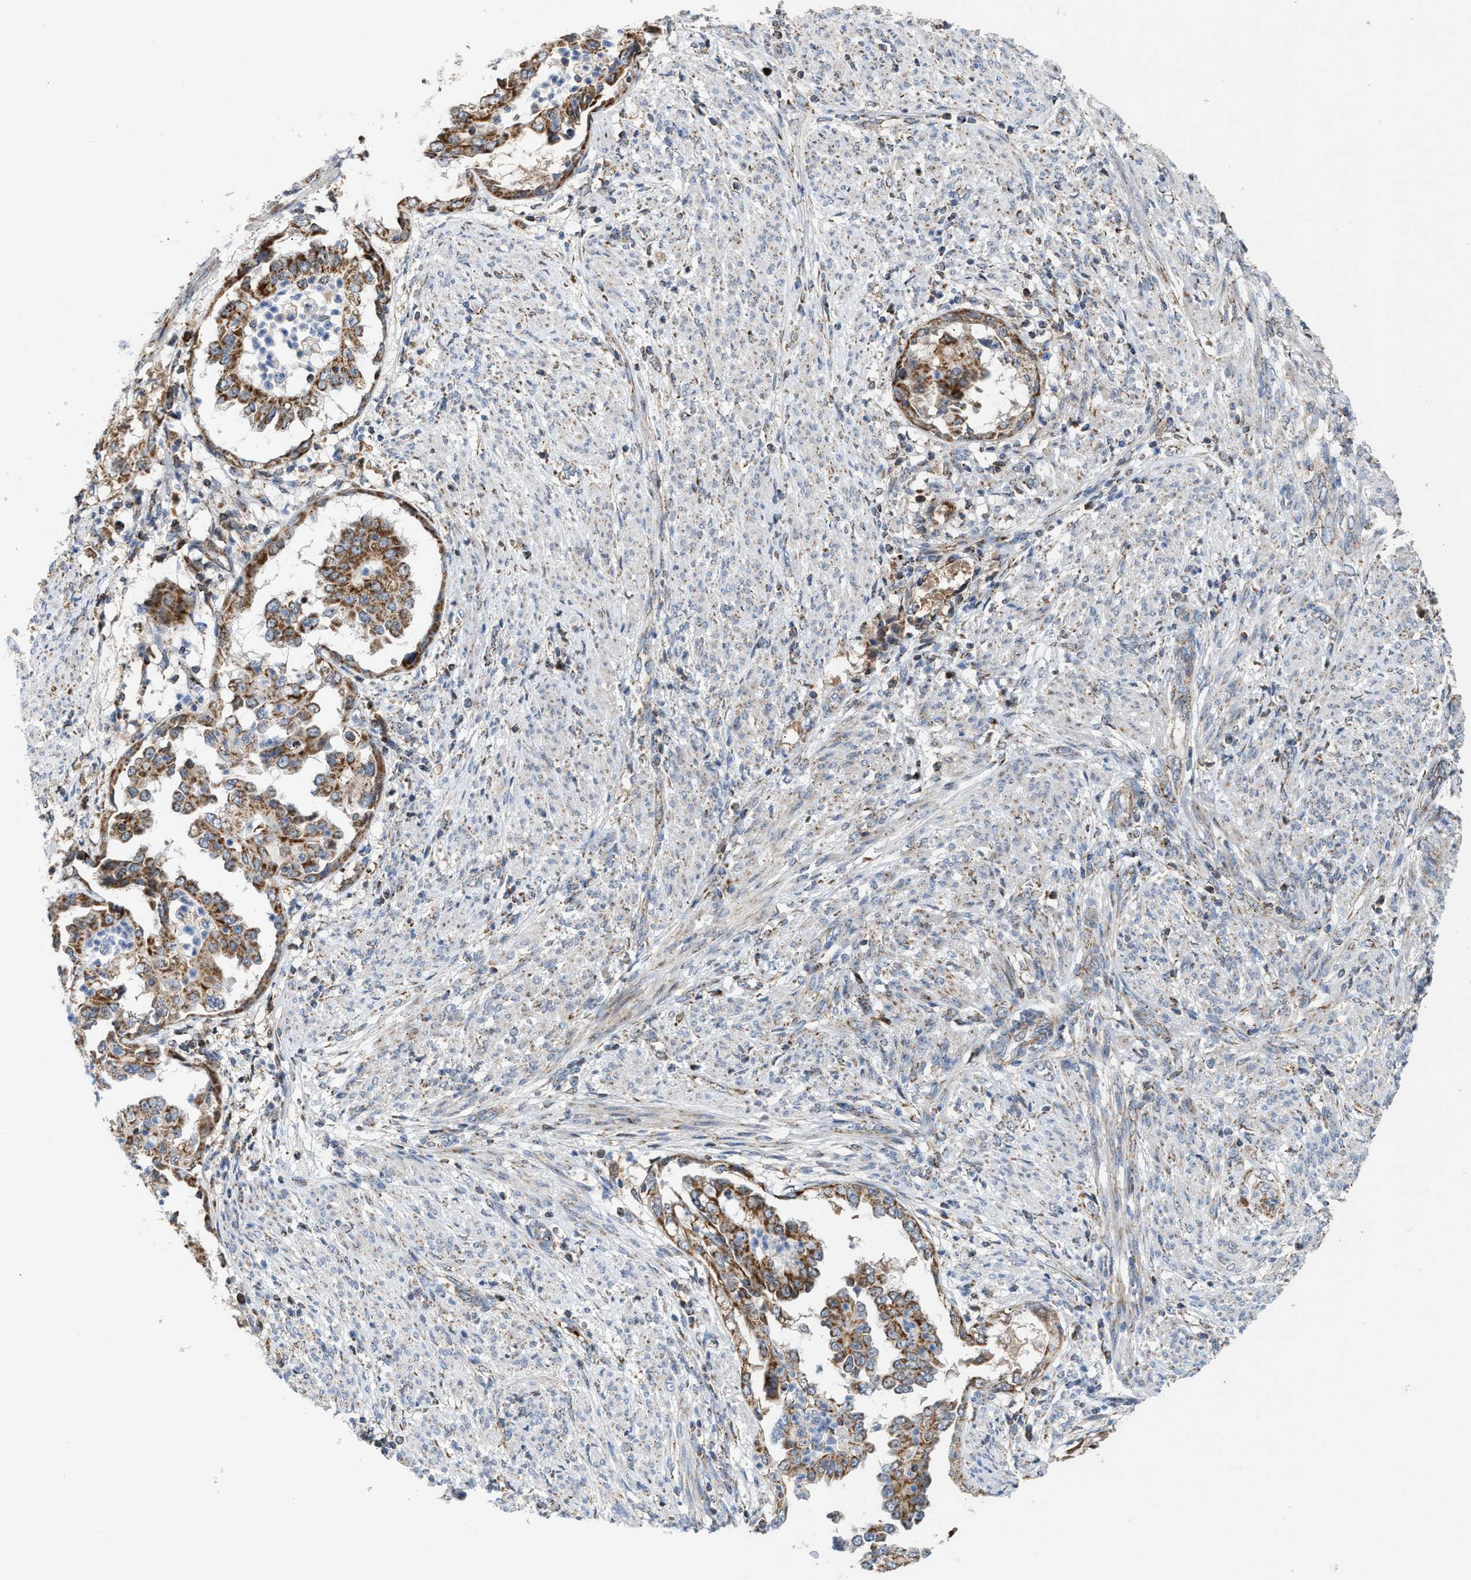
{"staining": {"intensity": "strong", "quantity": ">75%", "location": "cytoplasmic/membranous"}, "tissue": "endometrial cancer", "cell_type": "Tumor cells", "image_type": "cancer", "snomed": [{"axis": "morphology", "description": "Adenocarcinoma, NOS"}, {"axis": "topography", "description": "Endometrium"}], "caption": "Human endometrial cancer stained for a protein (brown) demonstrates strong cytoplasmic/membranous positive positivity in about >75% of tumor cells.", "gene": "PMPCA", "patient": {"sex": "female", "age": 85}}